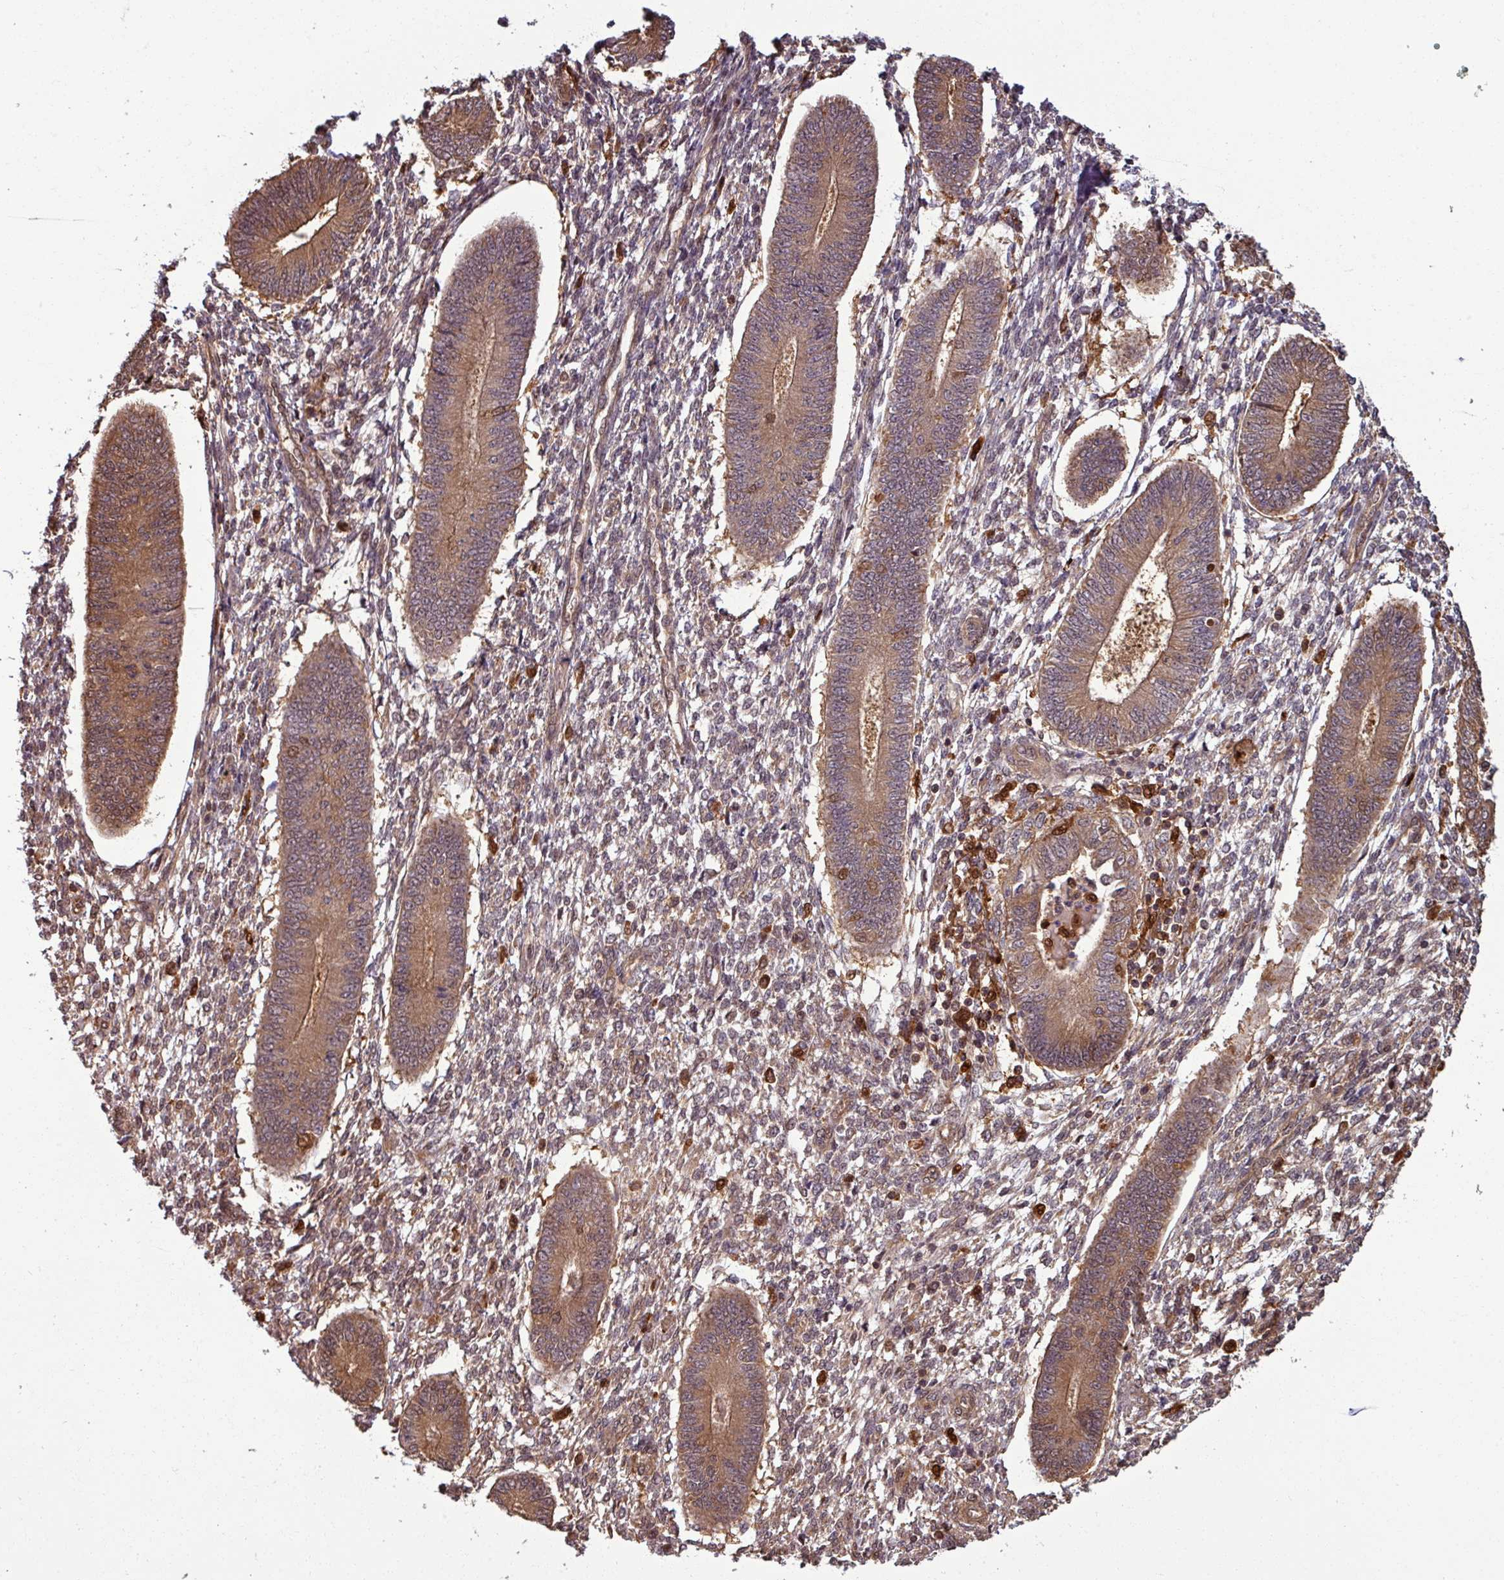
{"staining": {"intensity": "moderate", "quantity": "<25%", "location": "cytoplasmic/membranous,nuclear"}, "tissue": "endometrium", "cell_type": "Cells in endometrial stroma", "image_type": "normal", "snomed": [{"axis": "morphology", "description": "Normal tissue, NOS"}, {"axis": "topography", "description": "Endometrium"}], "caption": "Immunohistochemical staining of benign human endometrium displays moderate cytoplasmic/membranous,nuclear protein positivity in about <25% of cells in endometrial stroma.", "gene": "KCTD11", "patient": {"sex": "female", "age": 49}}